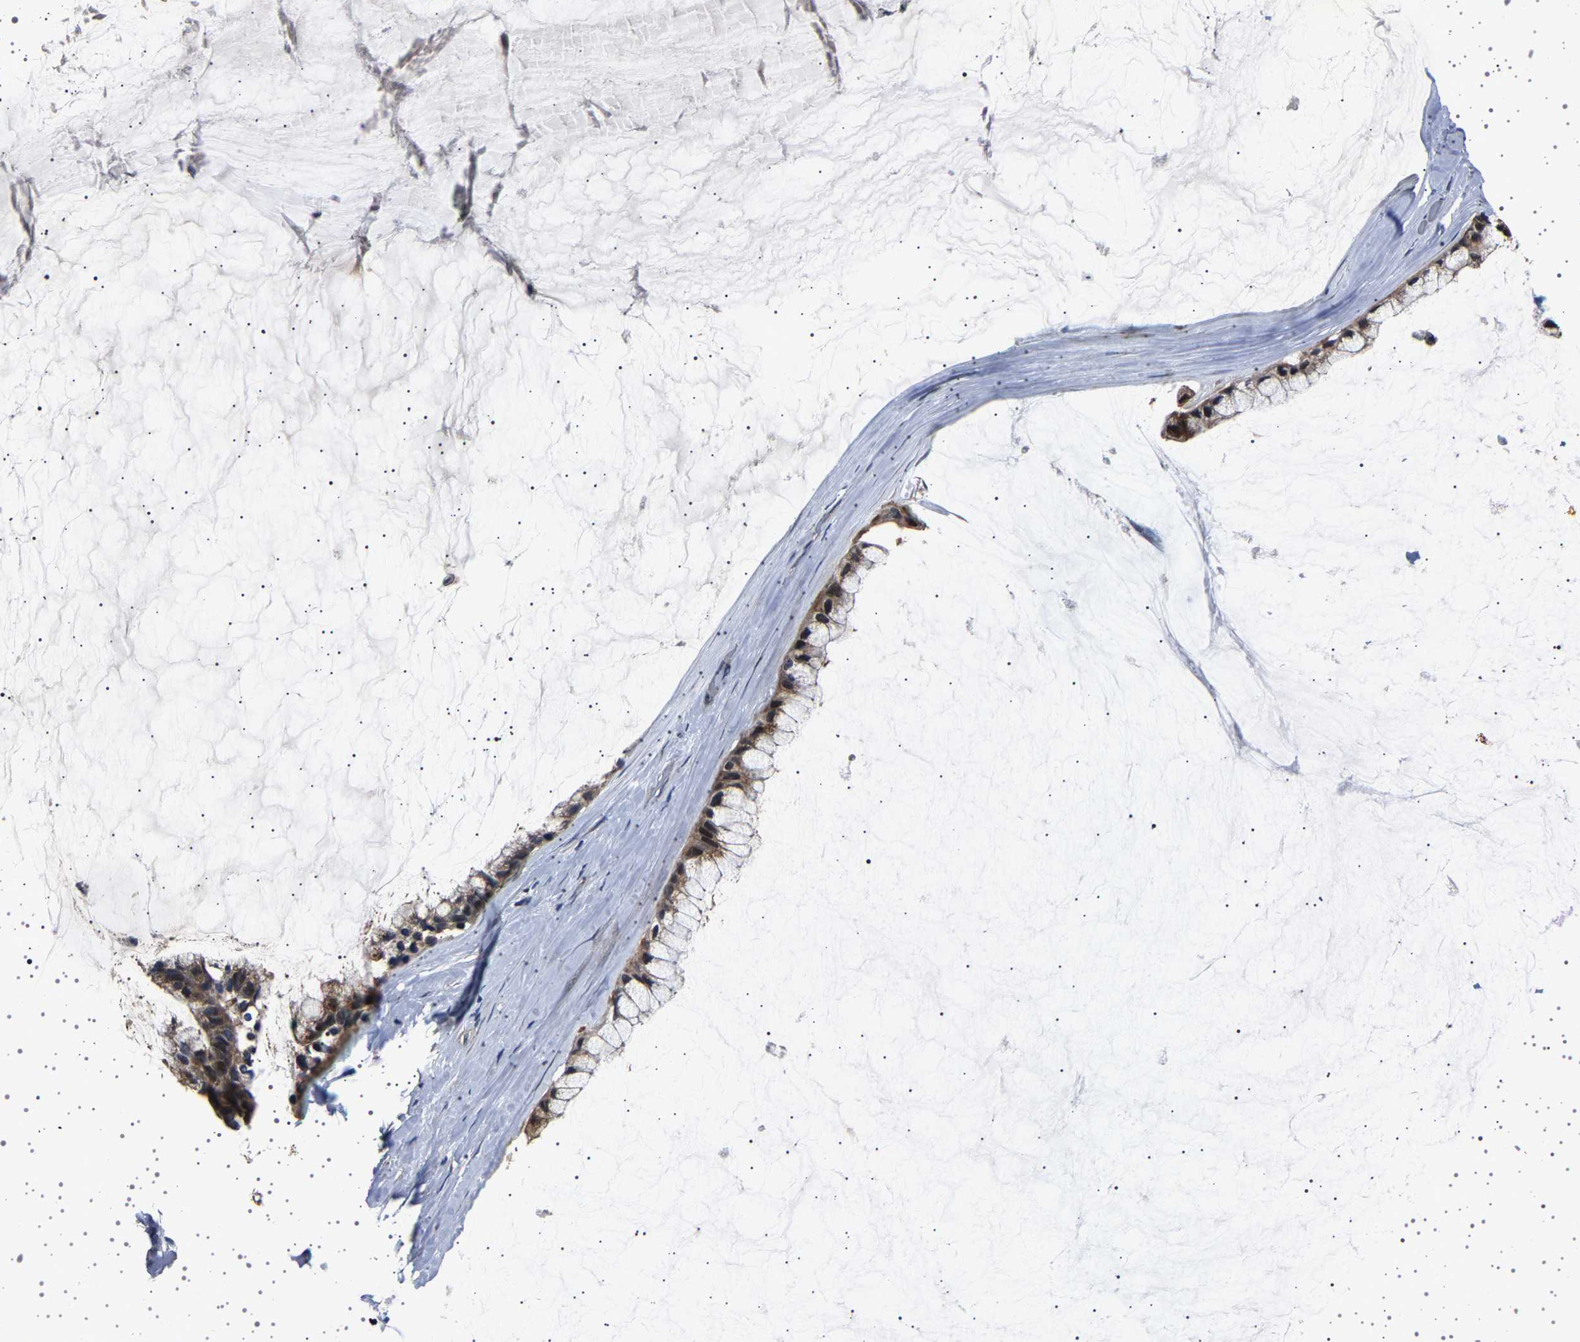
{"staining": {"intensity": "weak", "quantity": ">75%", "location": "cytoplasmic/membranous"}, "tissue": "ovarian cancer", "cell_type": "Tumor cells", "image_type": "cancer", "snomed": [{"axis": "morphology", "description": "Cystadenocarcinoma, mucinous, NOS"}, {"axis": "topography", "description": "Ovary"}], "caption": "Immunohistochemistry (IHC) micrograph of neoplastic tissue: mucinous cystadenocarcinoma (ovarian) stained using immunohistochemistry (IHC) shows low levels of weak protein expression localized specifically in the cytoplasmic/membranous of tumor cells, appearing as a cytoplasmic/membranous brown color.", "gene": "NCKAP1", "patient": {"sex": "female", "age": 39}}